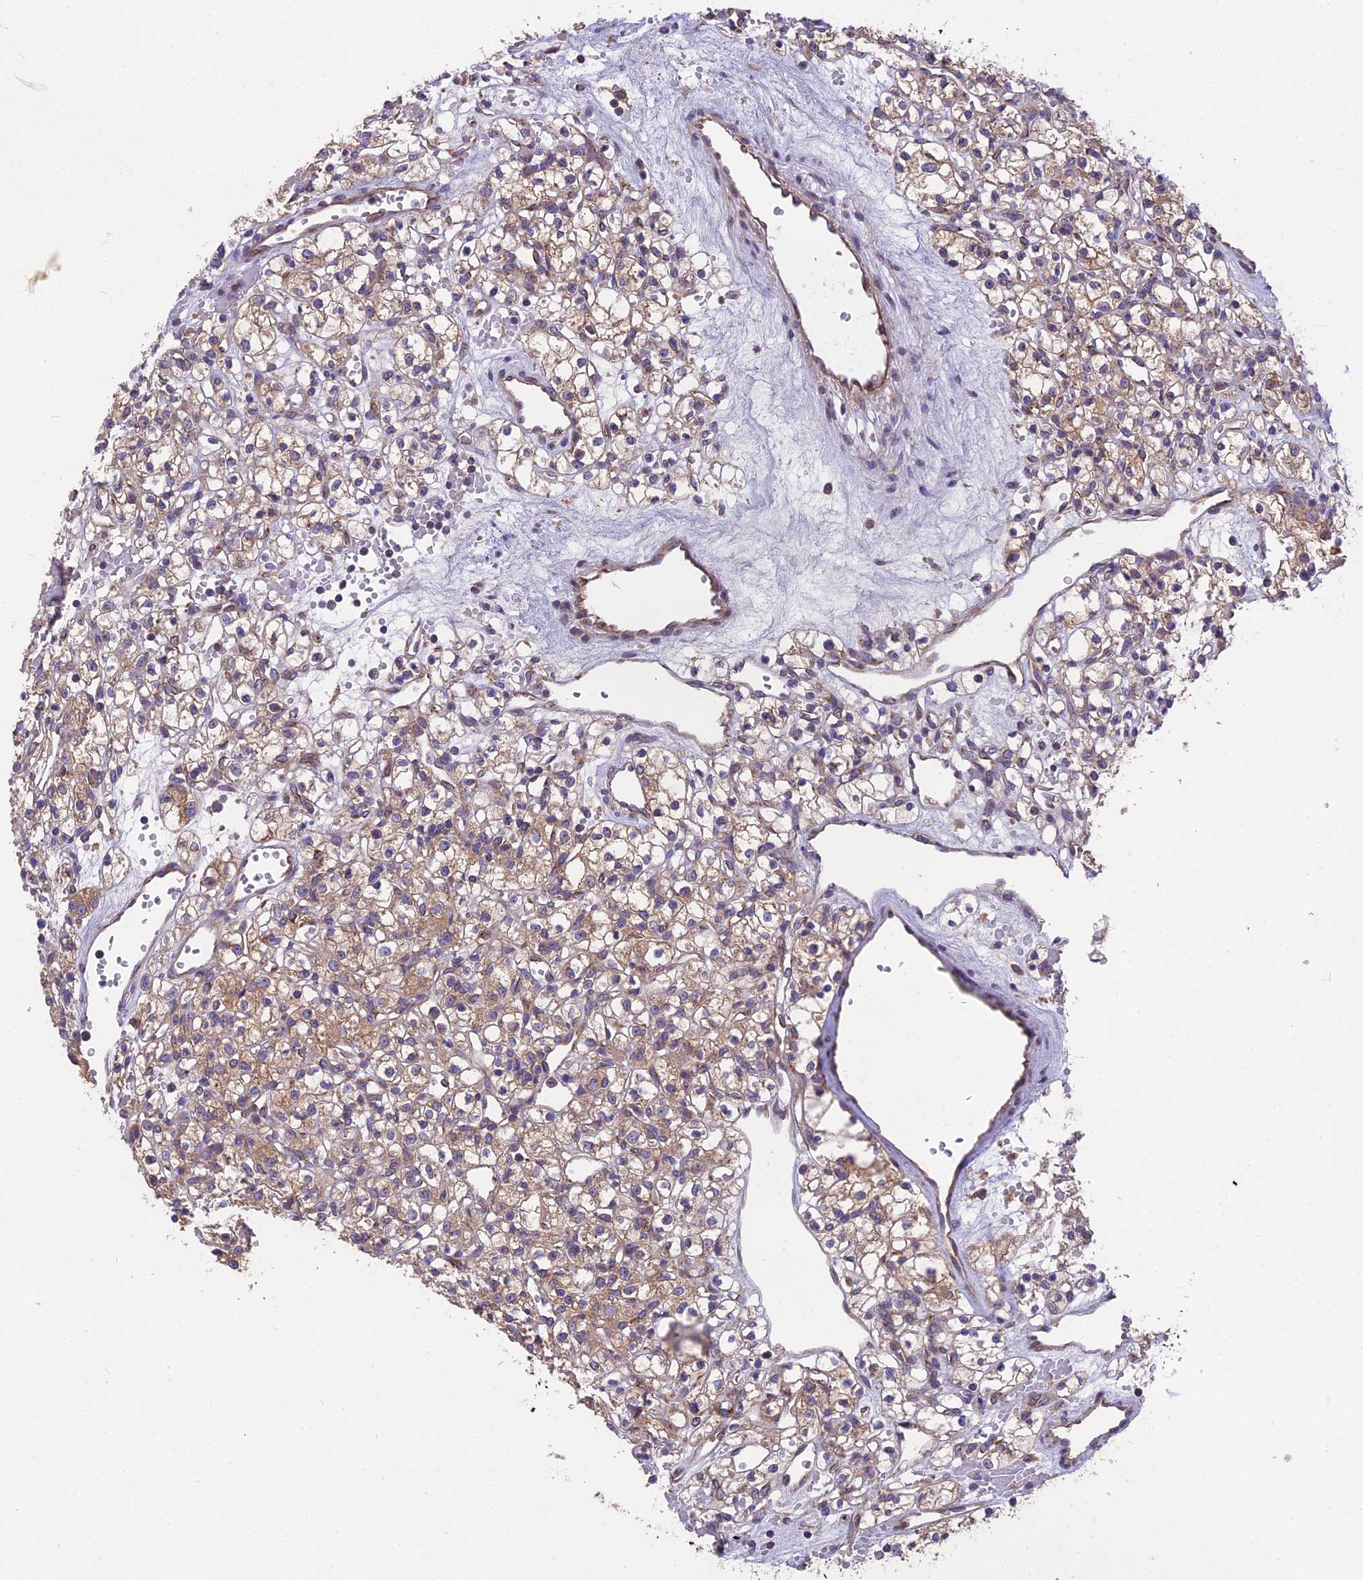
{"staining": {"intensity": "moderate", "quantity": ">75%", "location": "cytoplasmic/membranous"}, "tissue": "renal cancer", "cell_type": "Tumor cells", "image_type": "cancer", "snomed": [{"axis": "morphology", "description": "Adenocarcinoma, NOS"}, {"axis": "topography", "description": "Kidney"}], "caption": "The photomicrograph exhibits a brown stain indicating the presence of a protein in the cytoplasmic/membranous of tumor cells in renal adenocarcinoma.", "gene": "BLOC1S4", "patient": {"sex": "female", "age": 59}}